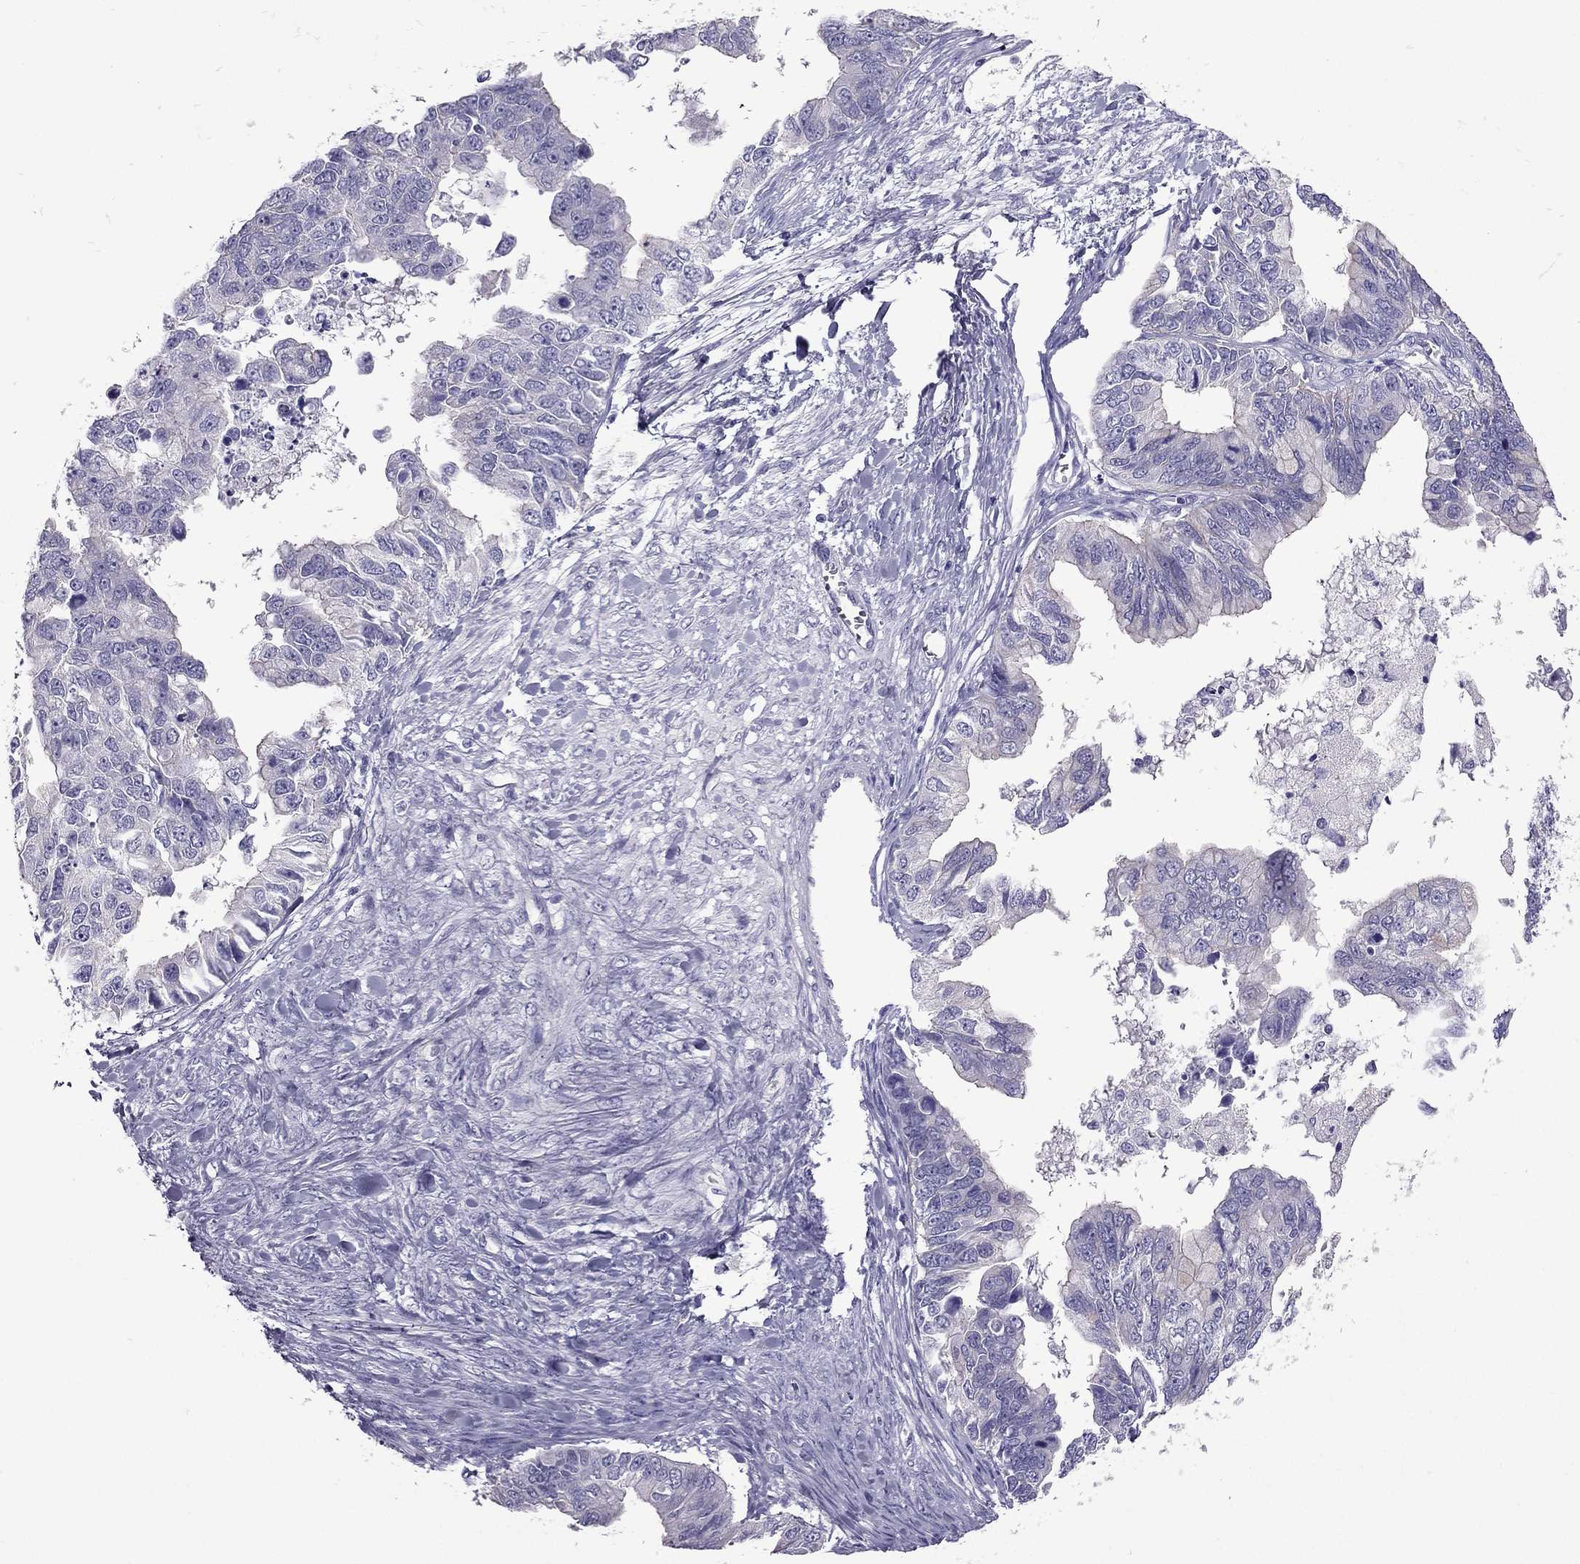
{"staining": {"intensity": "negative", "quantity": "none", "location": "none"}, "tissue": "ovarian cancer", "cell_type": "Tumor cells", "image_type": "cancer", "snomed": [{"axis": "morphology", "description": "Cystadenocarcinoma, mucinous, NOS"}, {"axis": "topography", "description": "Ovary"}], "caption": "IHC micrograph of neoplastic tissue: human ovarian mucinous cystadenocarcinoma stained with DAB (3,3'-diaminobenzidine) shows no significant protein staining in tumor cells.", "gene": "PDE6A", "patient": {"sex": "female", "age": 76}}